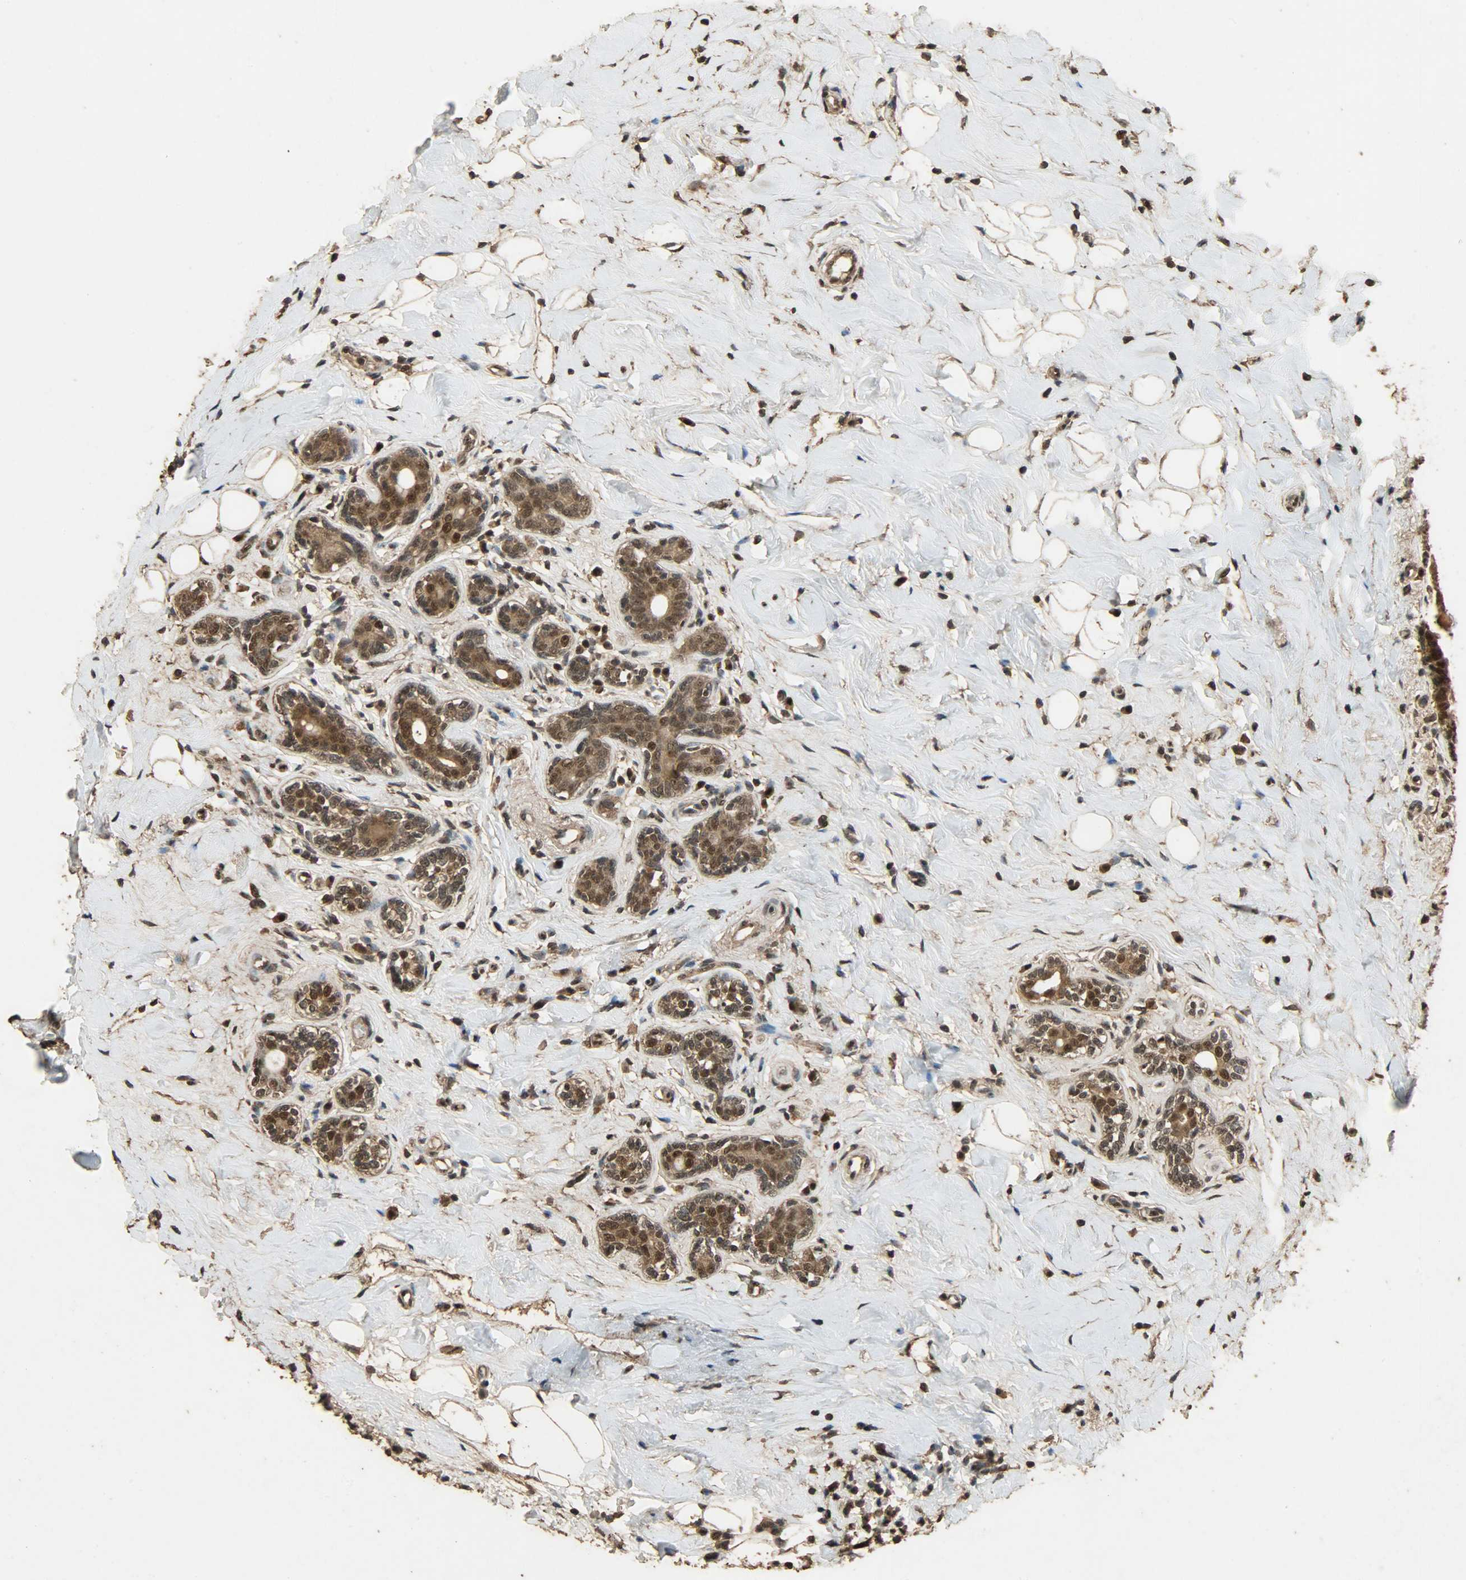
{"staining": {"intensity": "strong", "quantity": ">75%", "location": "cytoplasmic/membranous,nuclear"}, "tissue": "breast cancer", "cell_type": "Tumor cells", "image_type": "cancer", "snomed": [{"axis": "morphology", "description": "Normal tissue, NOS"}, {"axis": "morphology", "description": "Lobular carcinoma"}, {"axis": "topography", "description": "Breast"}], "caption": "Immunohistochemistry micrograph of neoplastic tissue: human lobular carcinoma (breast) stained using immunohistochemistry (IHC) reveals high levels of strong protein expression localized specifically in the cytoplasmic/membranous and nuclear of tumor cells, appearing as a cytoplasmic/membranous and nuclear brown color.", "gene": "CCNT2", "patient": {"sex": "female", "age": 47}}